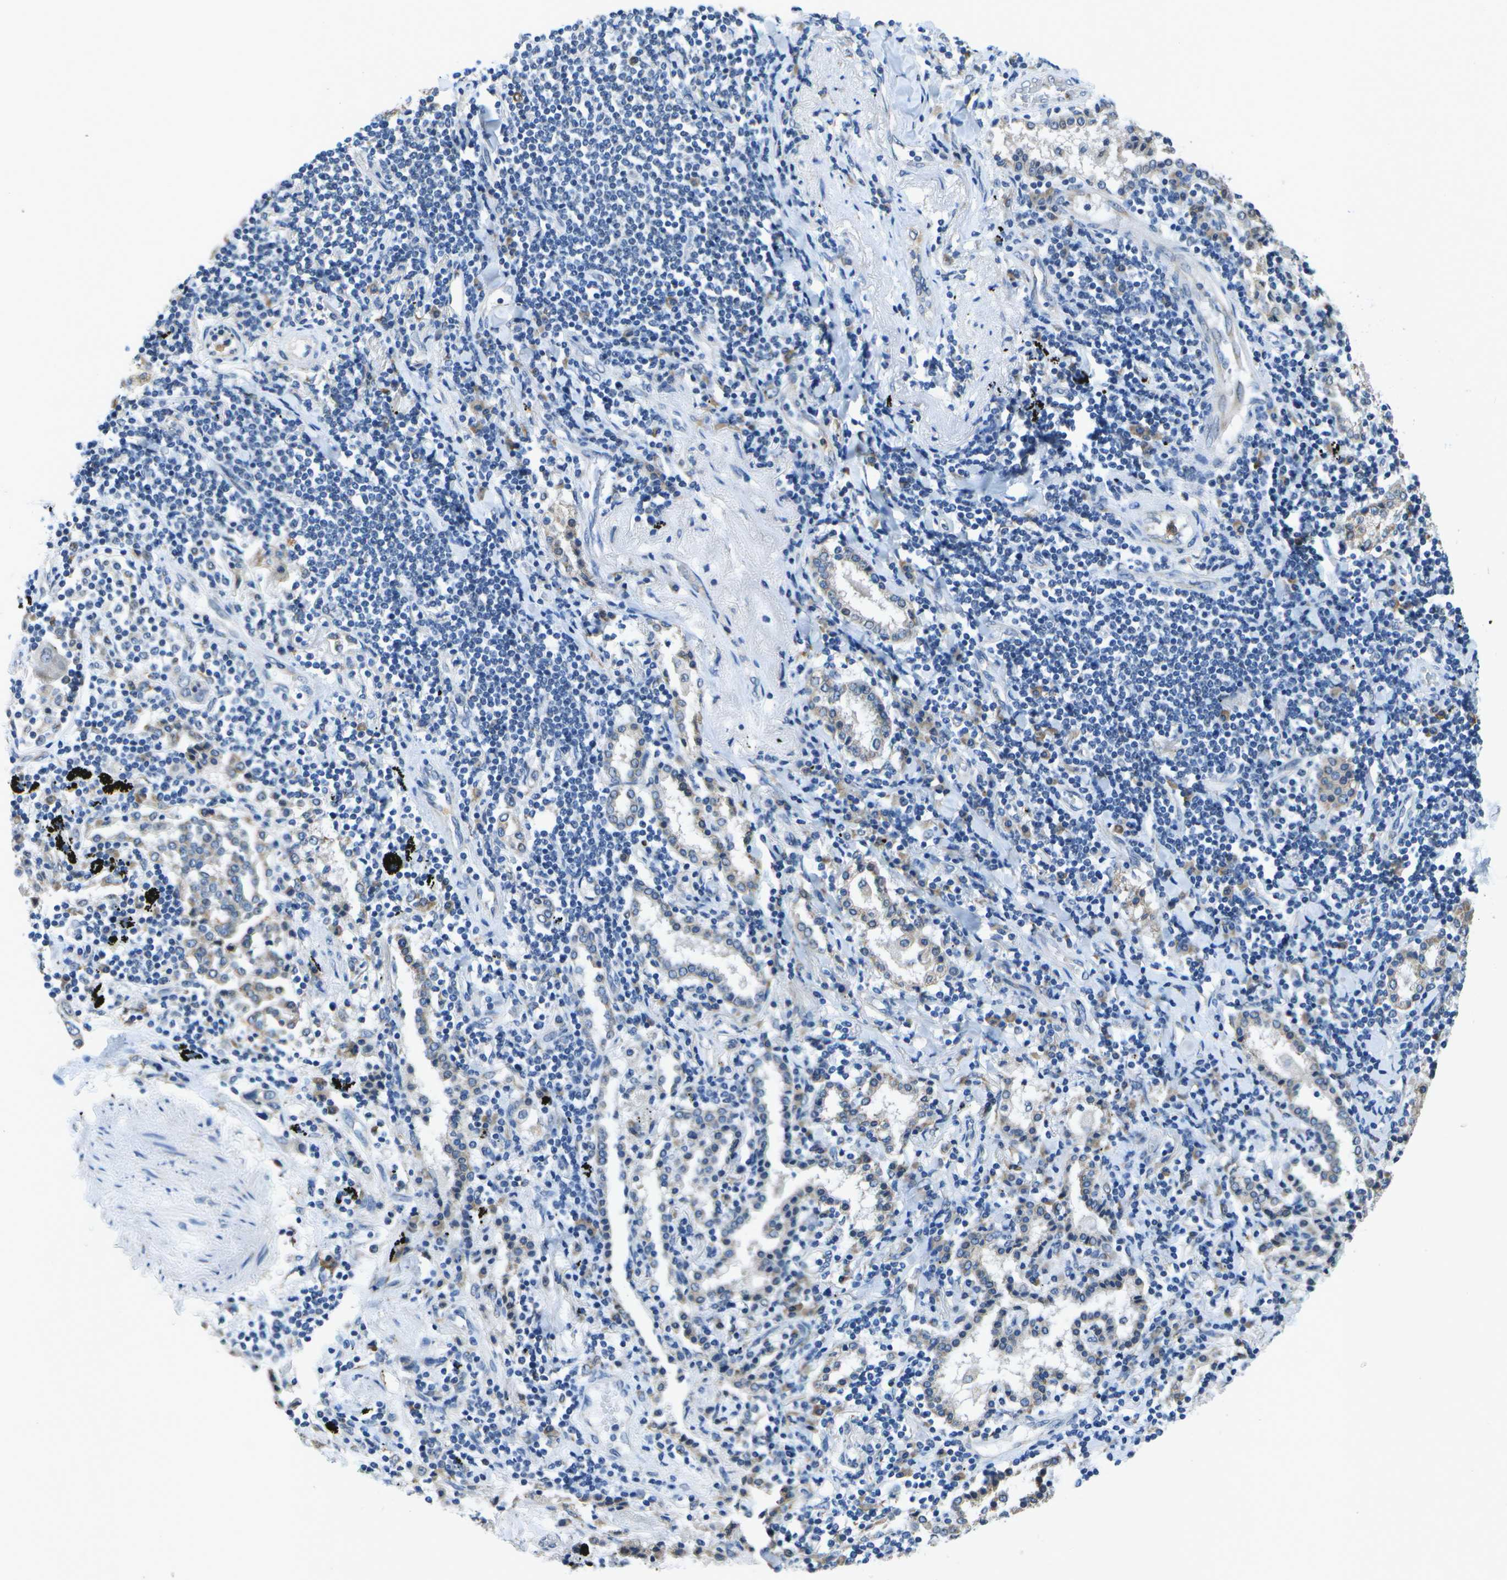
{"staining": {"intensity": "negative", "quantity": "none", "location": "none"}, "tissue": "lung cancer", "cell_type": "Tumor cells", "image_type": "cancer", "snomed": [{"axis": "morphology", "description": "Adenocarcinoma, NOS"}, {"axis": "topography", "description": "Lung"}], "caption": "A high-resolution histopathology image shows IHC staining of lung cancer, which shows no significant expression in tumor cells.", "gene": "DSE", "patient": {"sex": "female", "age": 65}}